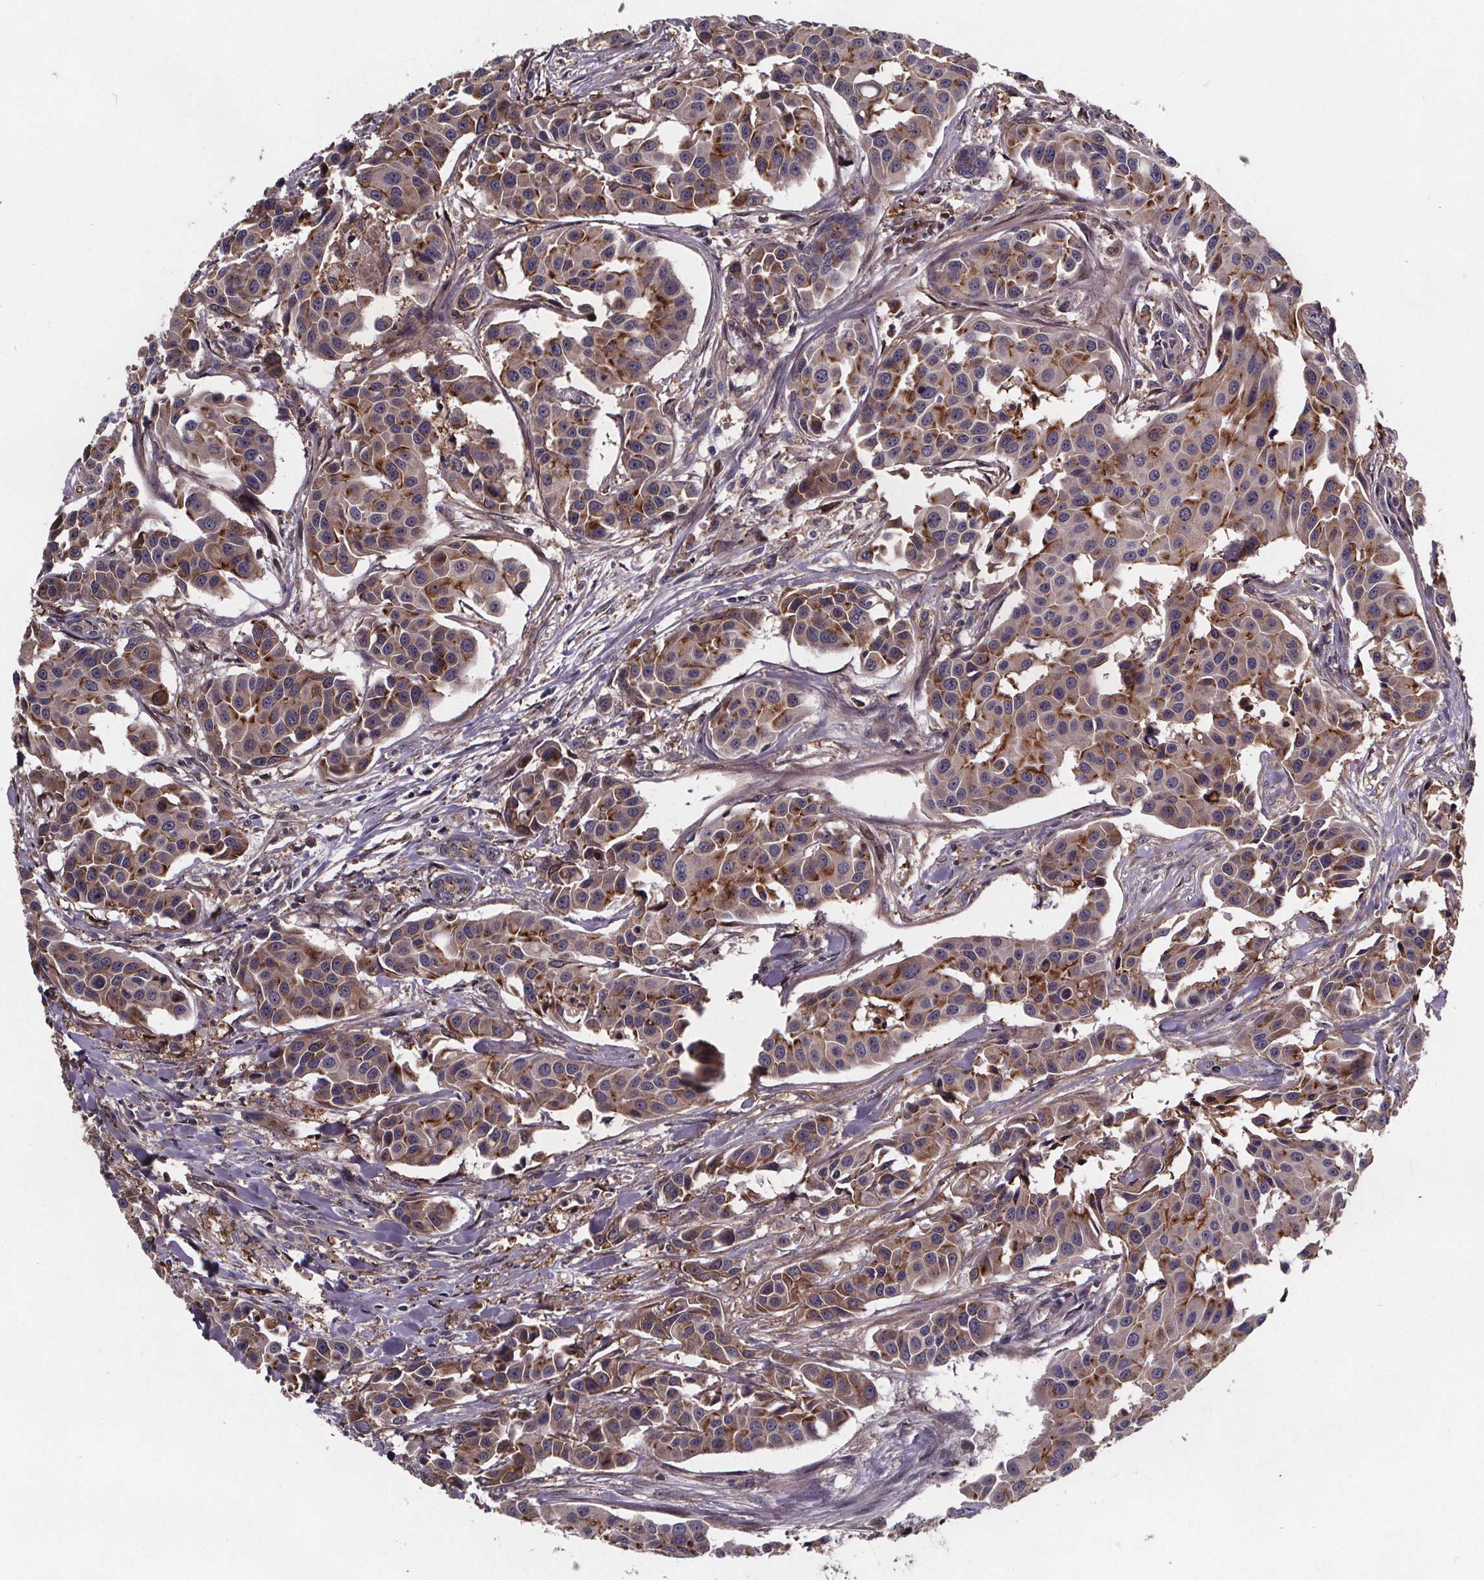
{"staining": {"intensity": "moderate", "quantity": "25%-75%", "location": "cytoplasmic/membranous"}, "tissue": "head and neck cancer", "cell_type": "Tumor cells", "image_type": "cancer", "snomed": [{"axis": "morphology", "description": "Adenocarcinoma, NOS"}, {"axis": "topography", "description": "Head-Neck"}], "caption": "High-magnification brightfield microscopy of head and neck cancer (adenocarcinoma) stained with DAB (3,3'-diaminobenzidine) (brown) and counterstained with hematoxylin (blue). tumor cells exhibit moderate cytoplasmic/membranous positivity is present in about25%-75% of cells.", "gene": "FASTKD3", "patient": {"sex": "male", "age": 76}}